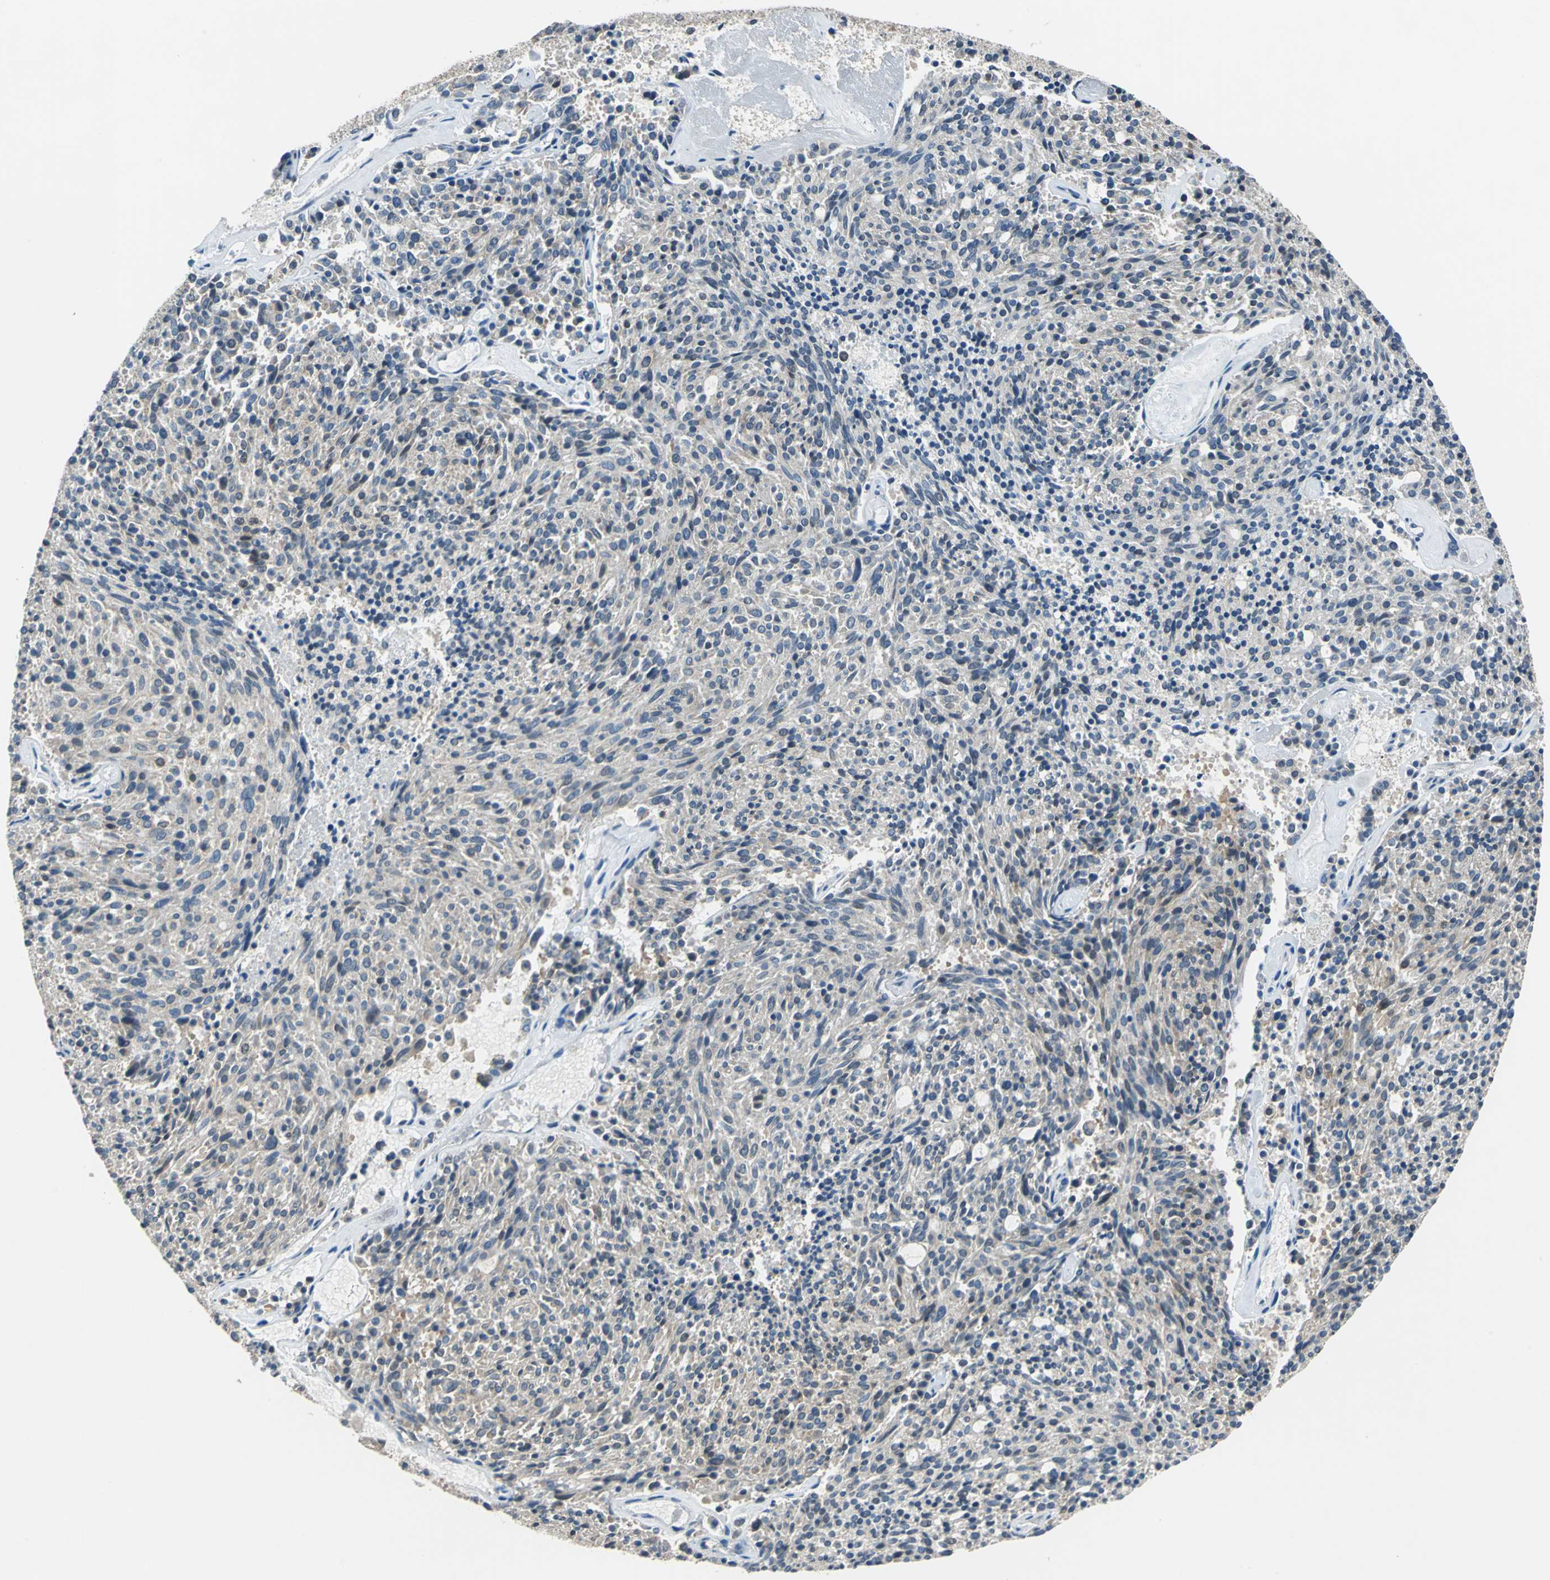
{"staining": {"intensity": "negative", "quantity": "none", "location": "none"}, "tissue": "carcinoid", "cell_type": "Tumor cells", "image_type": "cancer", "snomed": [{"axis": "morphology", "description": "Carcinoid, malignant, NOS"}, {"axis": "topography", "description": "Pancreas"}], "caption": "Tumor cells are negative for brown protein staining in carcinoid. (DAB (3,3'-diaminobenzidine) immunohistochemistry (IHC), high magnification).", "gene": "CPA3", "patient": {"sex": "female", "age": 54}}